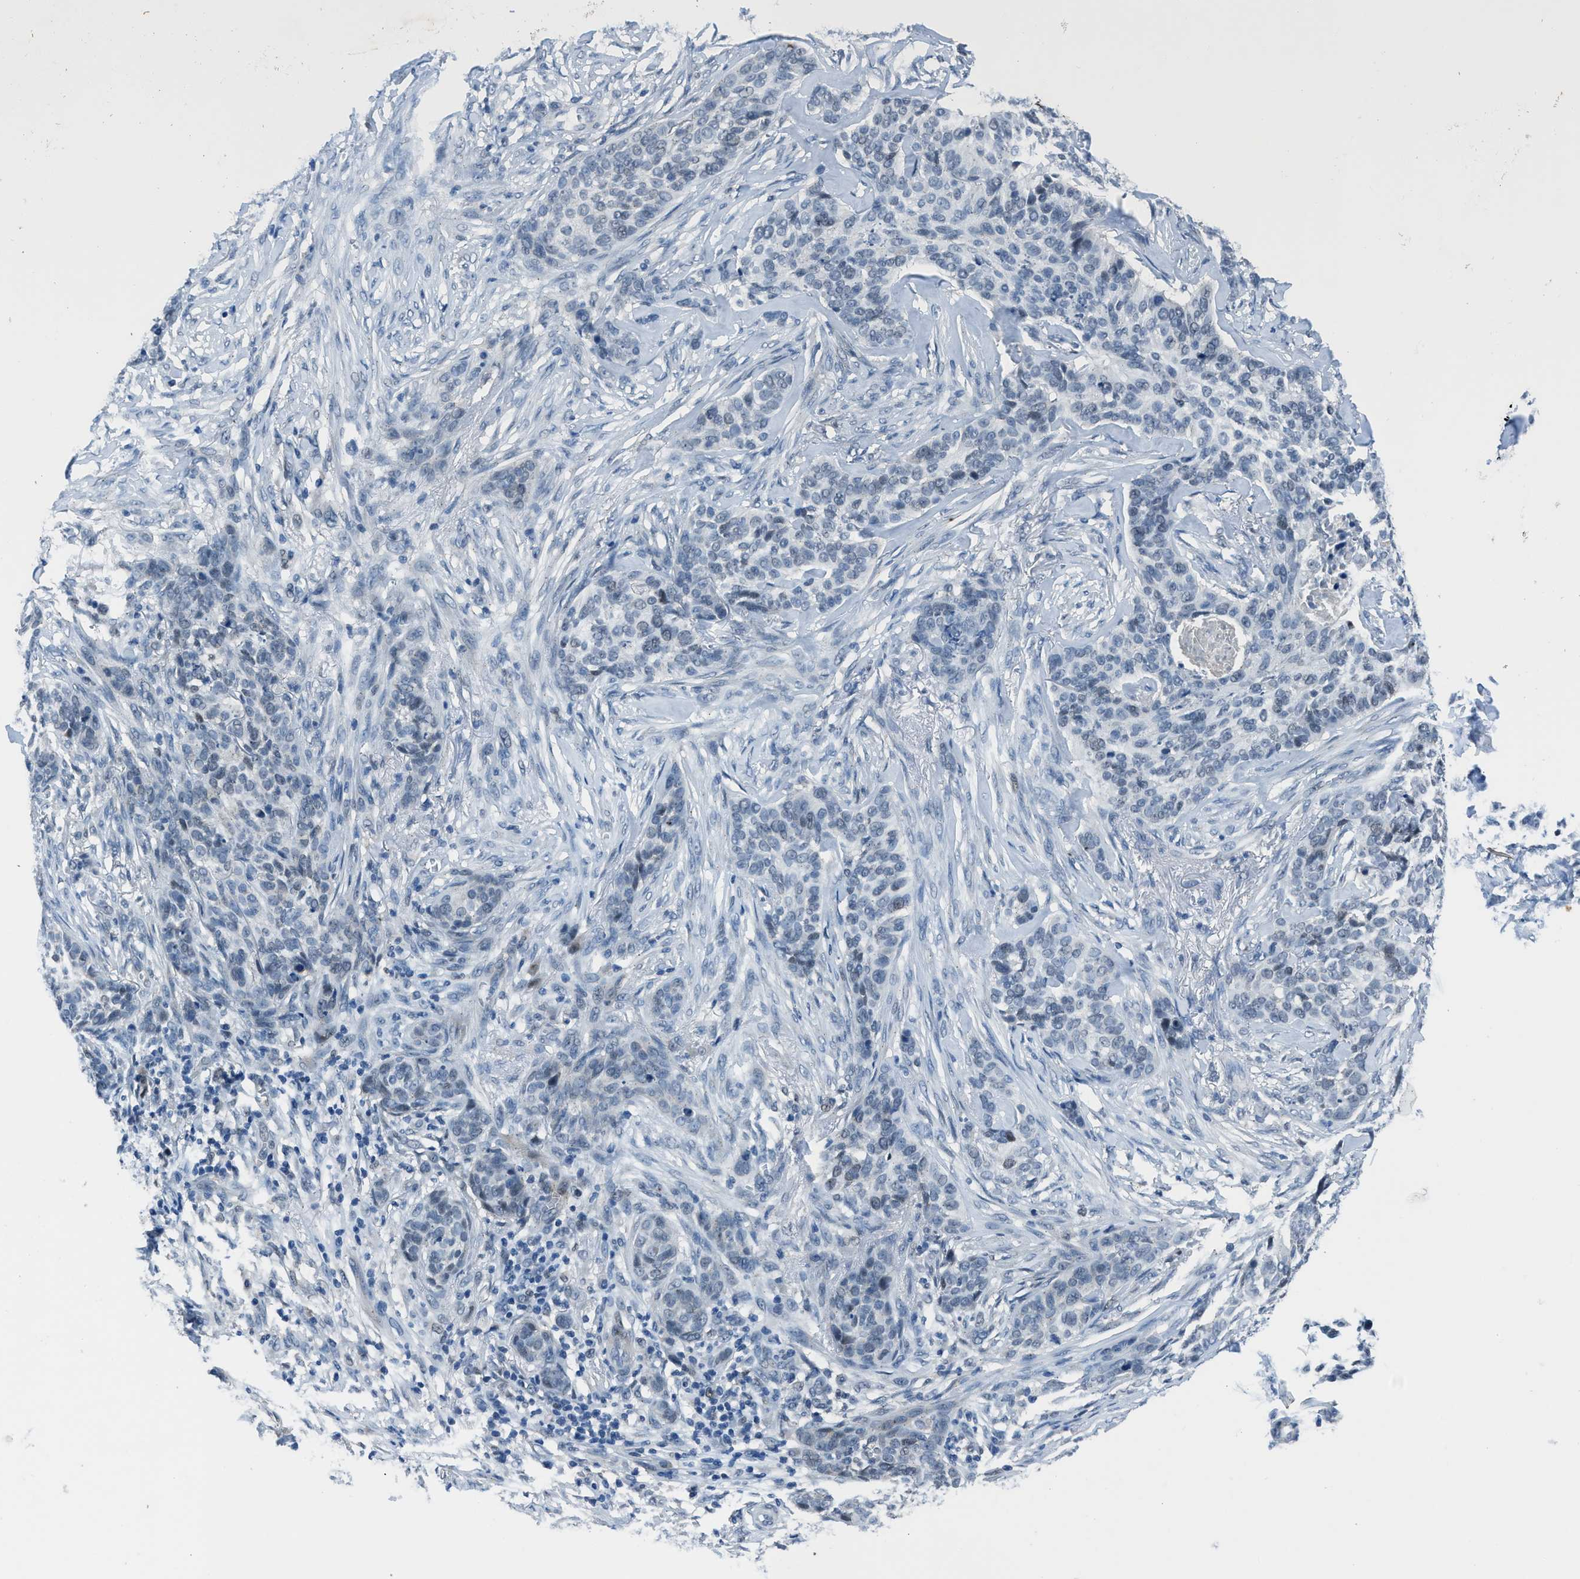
{"staining": {"intensity": "negative", "quantity": "none", "location": "none"}, "tissue": "skin cancer", "cell_type": "Tumor cells", "image_type": "cancer", "snomed": [{"axis": "morphology", "description": "Basal cell carcinoma"}, {"axis": "topography", "description": "Skin"}], "caption": "DAB (3,3'-diaminobenzidine) immunohistochemical staining of human skin cancer (basal cell carcinoma) shows no significant positivity in tumor cells. (Brightfield microscopy of DAB IHC at high magnification).", "gene": "DUSP19", "patient": {"sex": "male", "age": 85}}